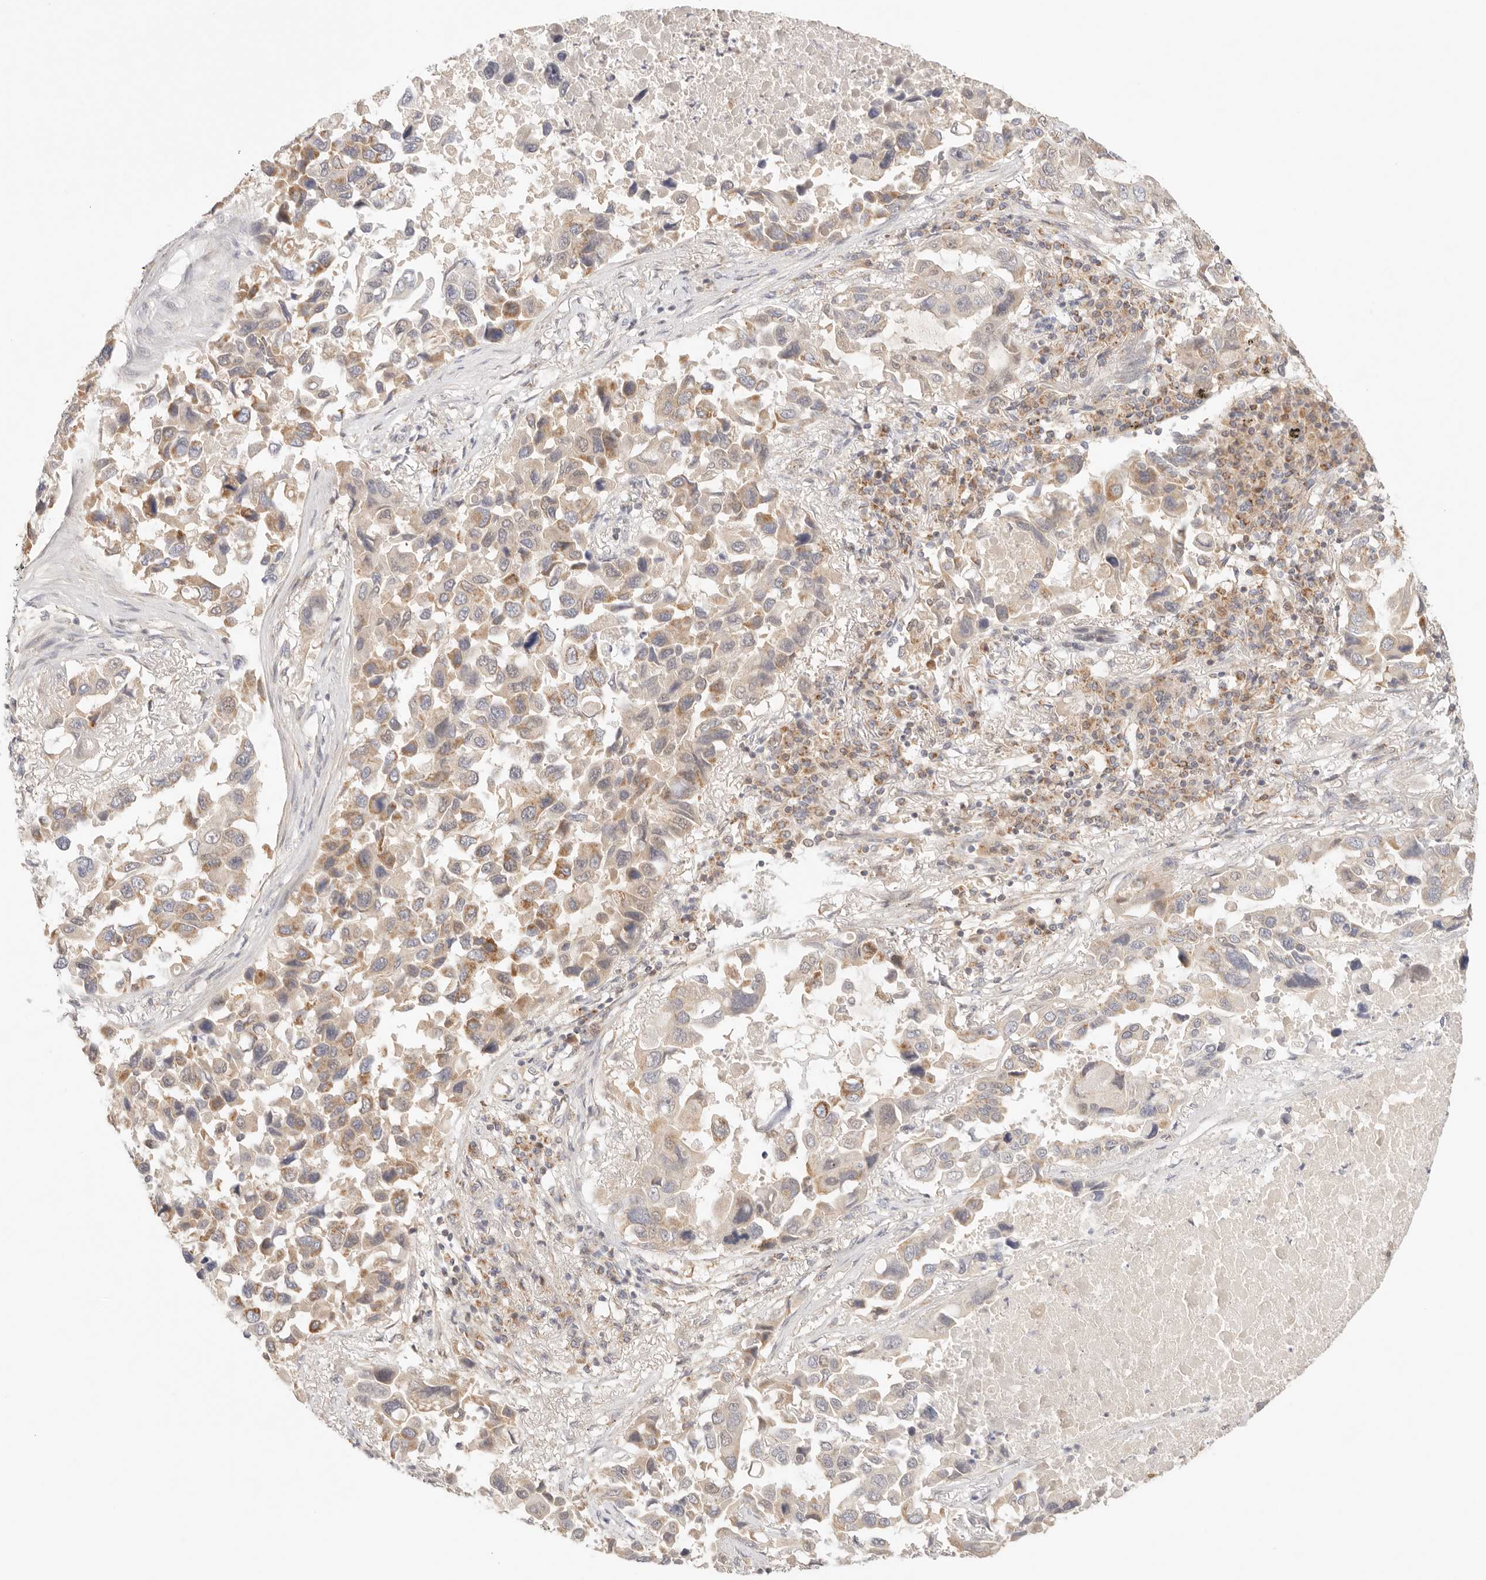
{"staining": {"intensity": "moderate", "quantity": "<25%", "location": "cytoplasmic/membranous"}, "tissue": "lung cancer", "cell_type": "Tumor cells", "image_type": "cancer", "snomed": [{"axis": "morphology", "description": "Adenocarcinoma, NOS"}, {"axis": "topography", "description": "Lung"}], "caption": "Protein staining of lung adenocarcinoma tissue displays moderate cytoplasmic/membranous positivity in about <25% of tumor cells.", "gene": "COA6", "patient": {"sex": "male", "age": 64}}